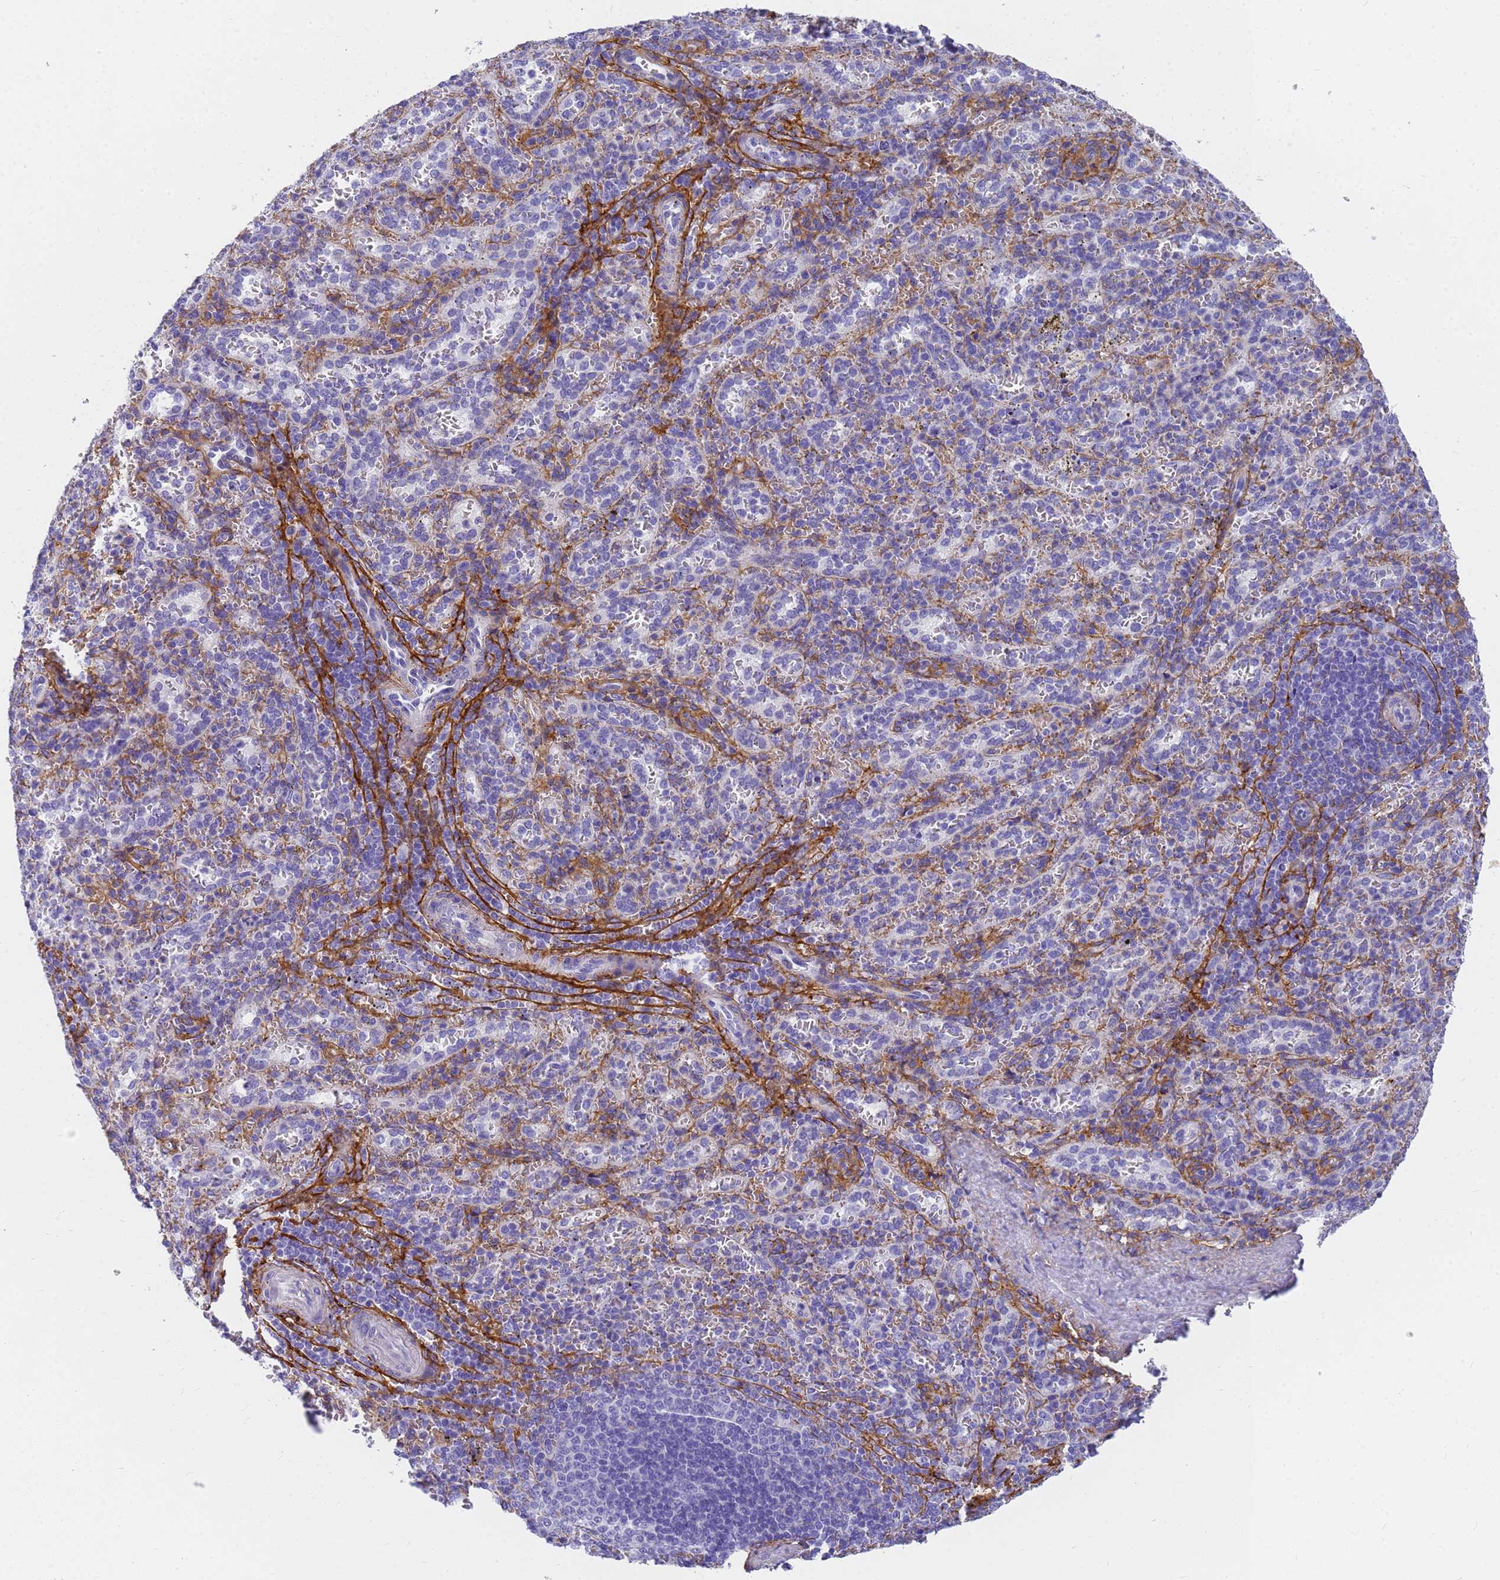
{"staining": {"intensity": "weak", "quantity": "<25%", "location": "cytoplasmic/membranous"}, "tissue": "spleen", "cell_type": "Cells in red pulp", "image_type": "normal", "snomed": [{"axis": "morphology", "description": "Normal tissue, NOS"}, {"axis": "topography", "description": "Spleen"}], "caption": "Cells in red pulp show no significant expression in unremarkable spleen. The staining was performed using DAB to visualize the protein expression in brown, while the nuclei were stained in blue with hematoxylin (Magnification: 20x).", "gene": "MVB12A", "patient": {"sex": "female", "age": 21}}